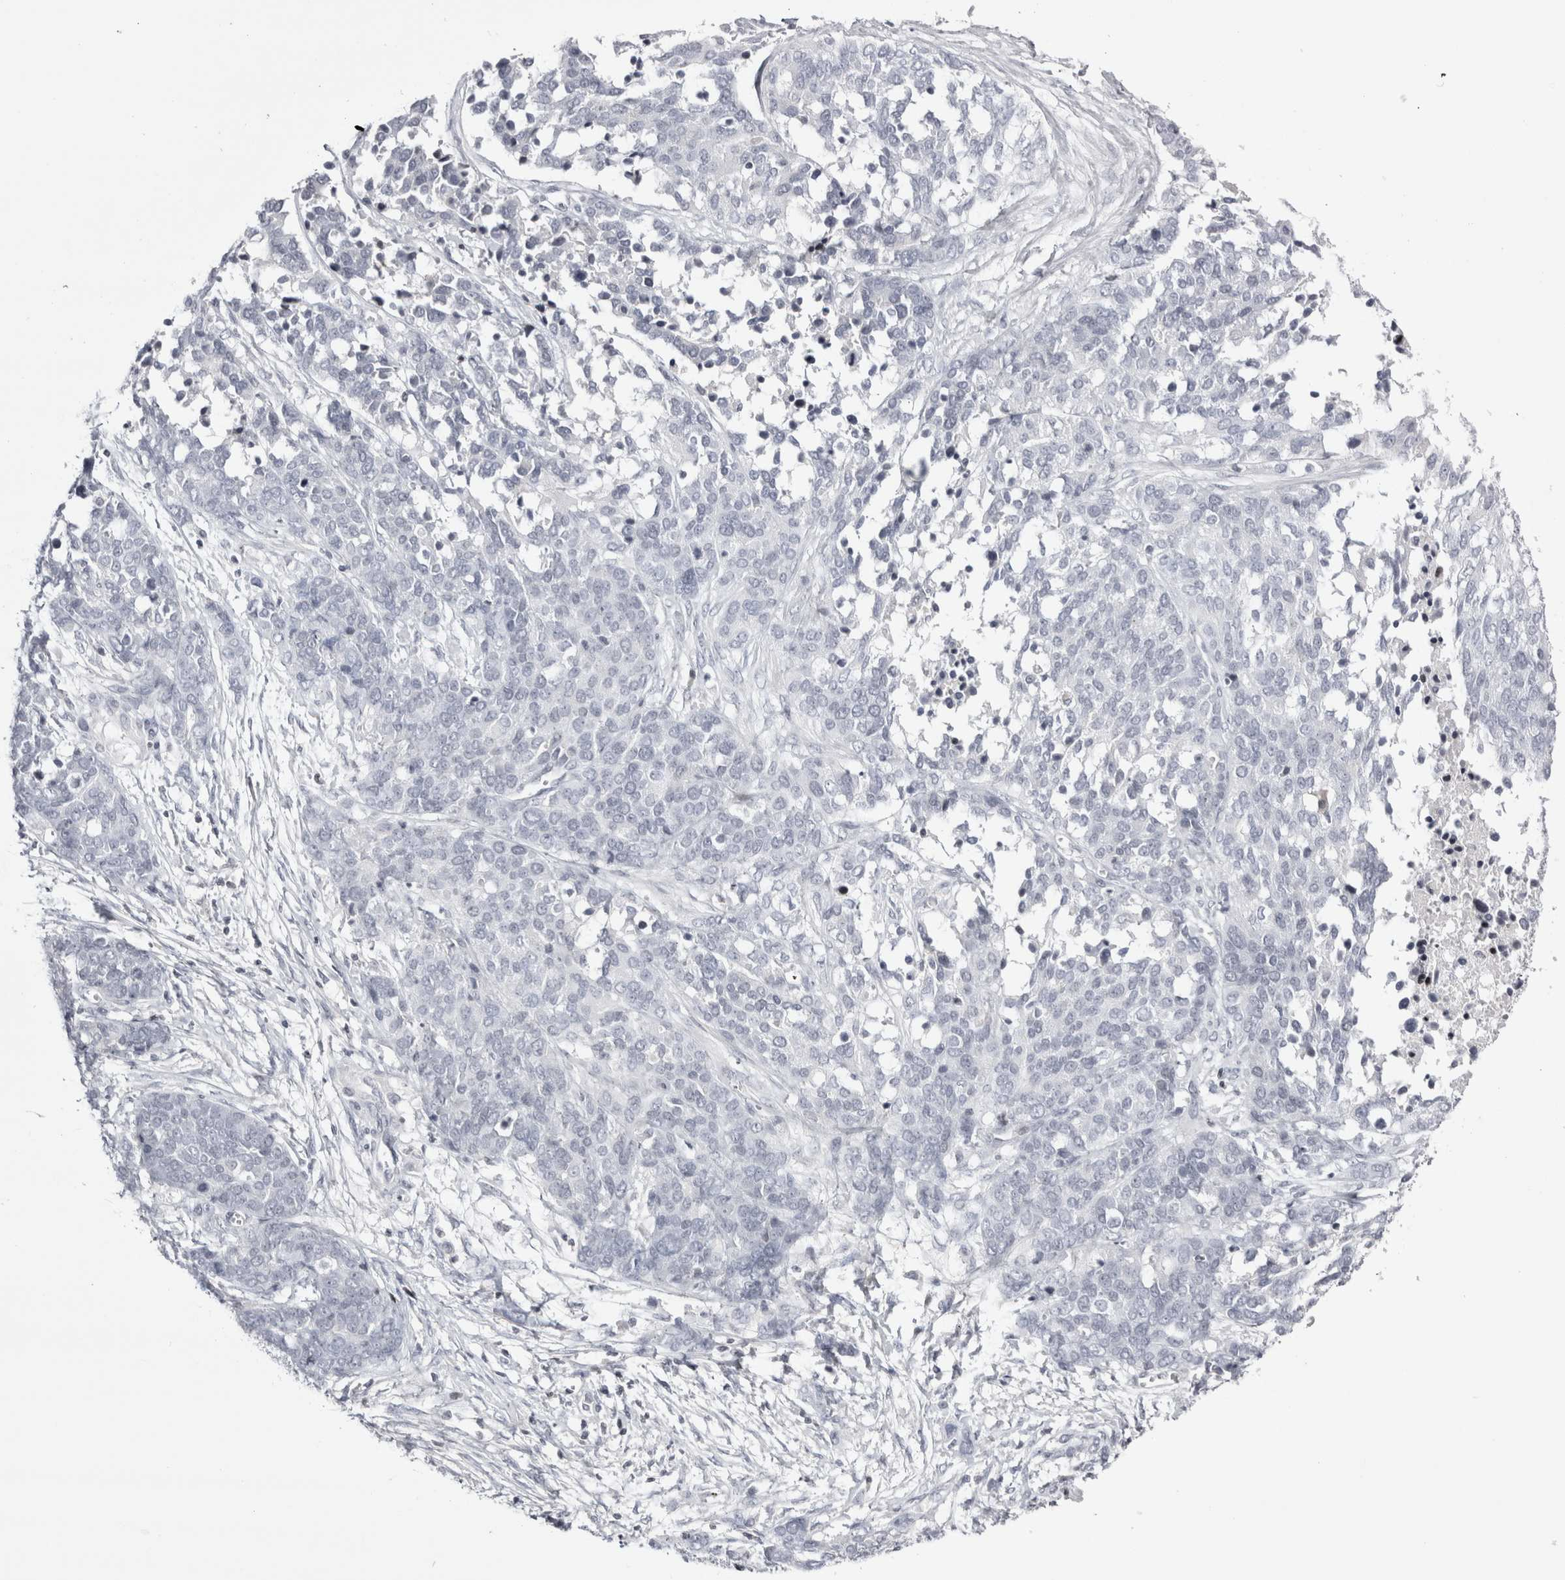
{"staining": {"intensity": "negative", "quantity": "none", "location": "none"}, "tissue": "ovarian cancer", "cell_type": "Tumor cells", "image_type": "cancer", "snomed": [{"axis": "morphology", "description": "Cystadenocarcinoma, serous, NOS"}, {"axis": "topography", "description": "Ovary"}], "caption": "This is an IHC photomicrograph of human ovarian cancer (serous cystadenocarcinoma). There is no expression in tumor cells.", "gene": "FNDC8", "patient": {"sex": "female", "age": 44}}